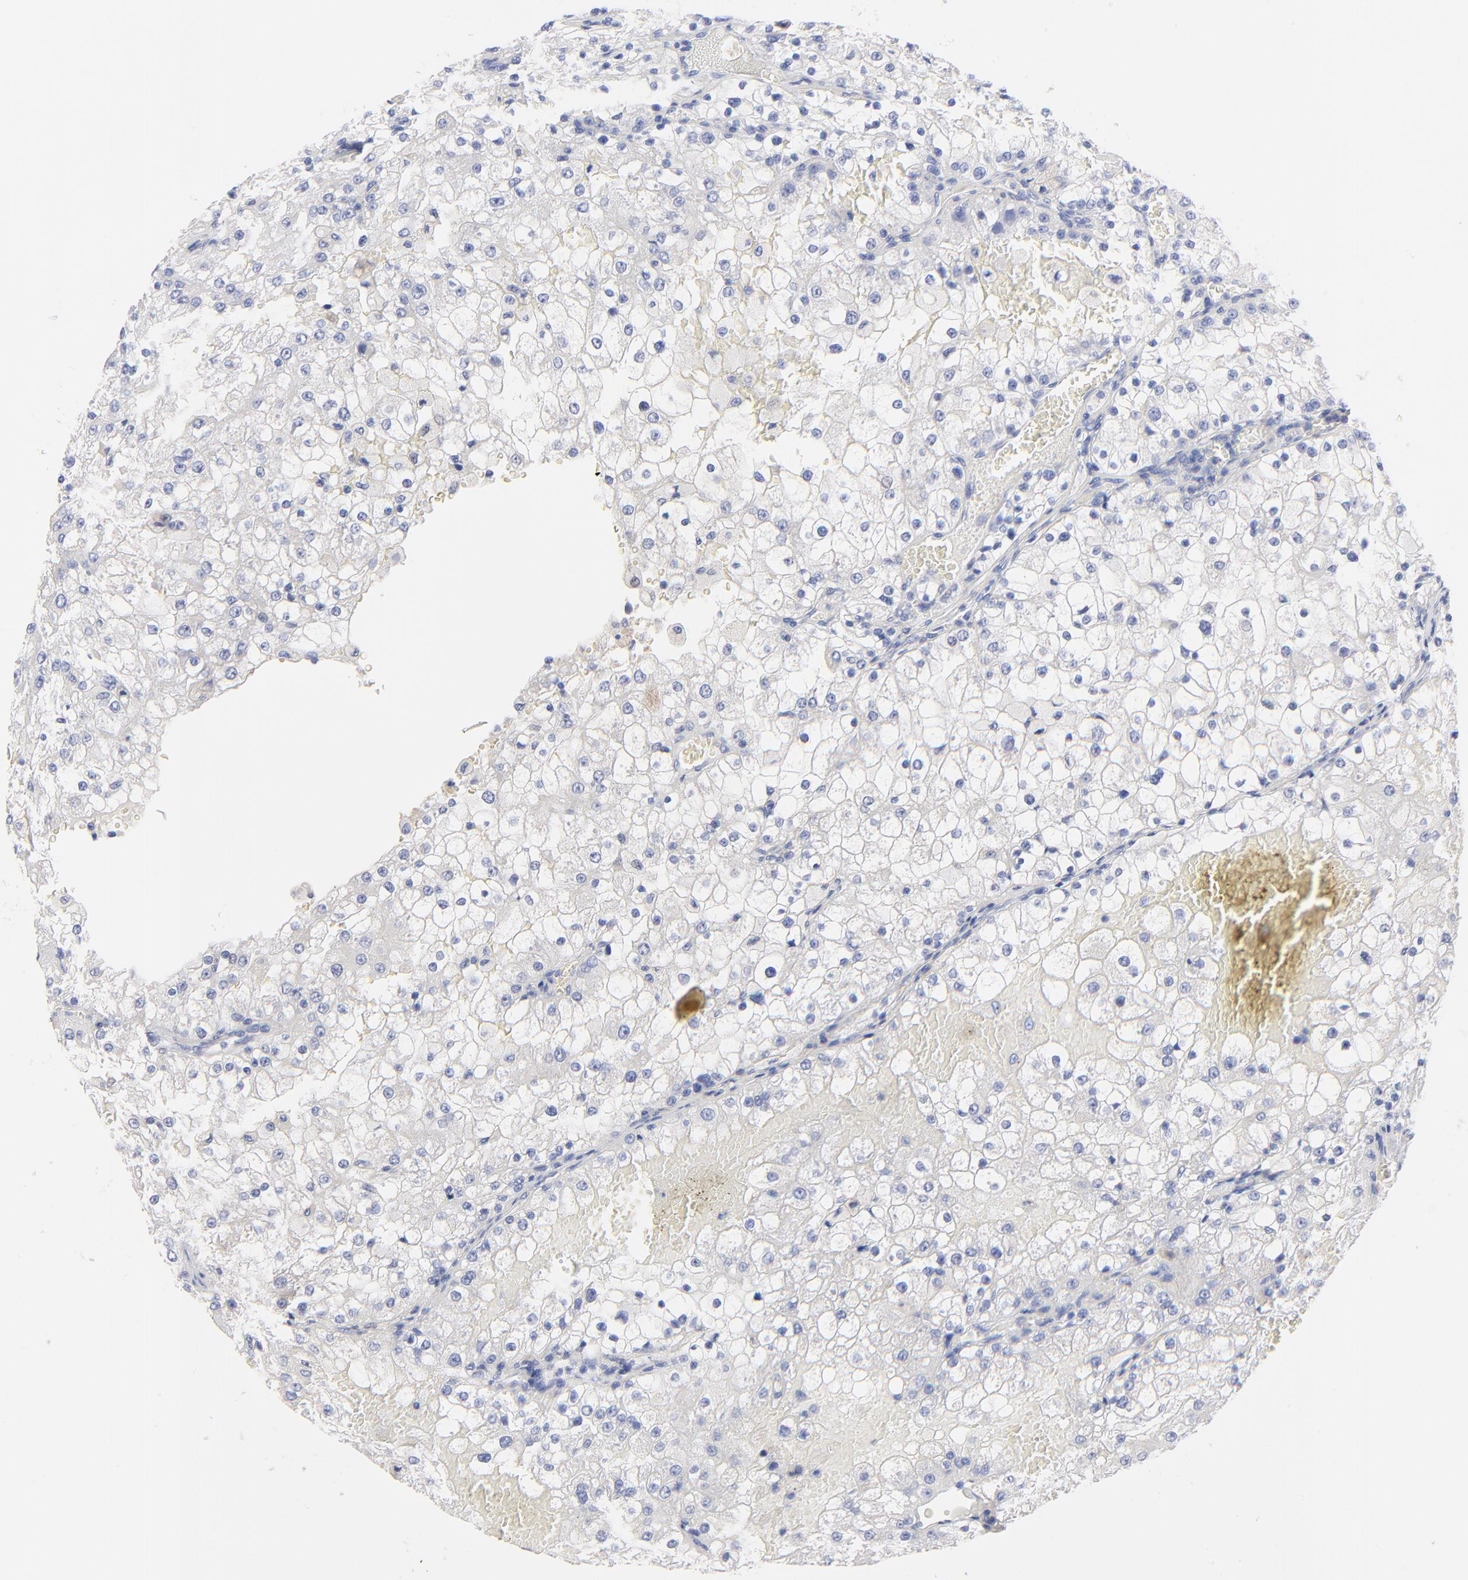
{"staining": {"intensity": "negative", "quantity": "none", "location": "none"}, "tissue": "renal cancer", "cell_type": "Tumor cells", "image_type": "cancer", "snomed": [{"axis": "morphology", "description": "Adenocarcinoma, NOS"}, {"axis": "topography", "description": "Kidney"}], "caption": "Immunohistochemical staining of renal cancer (adenocarcinoma) reveals no significant staining in tumor cells.", "gene": "FBLN2", "patient": {"sex": "female", "age": 74}}